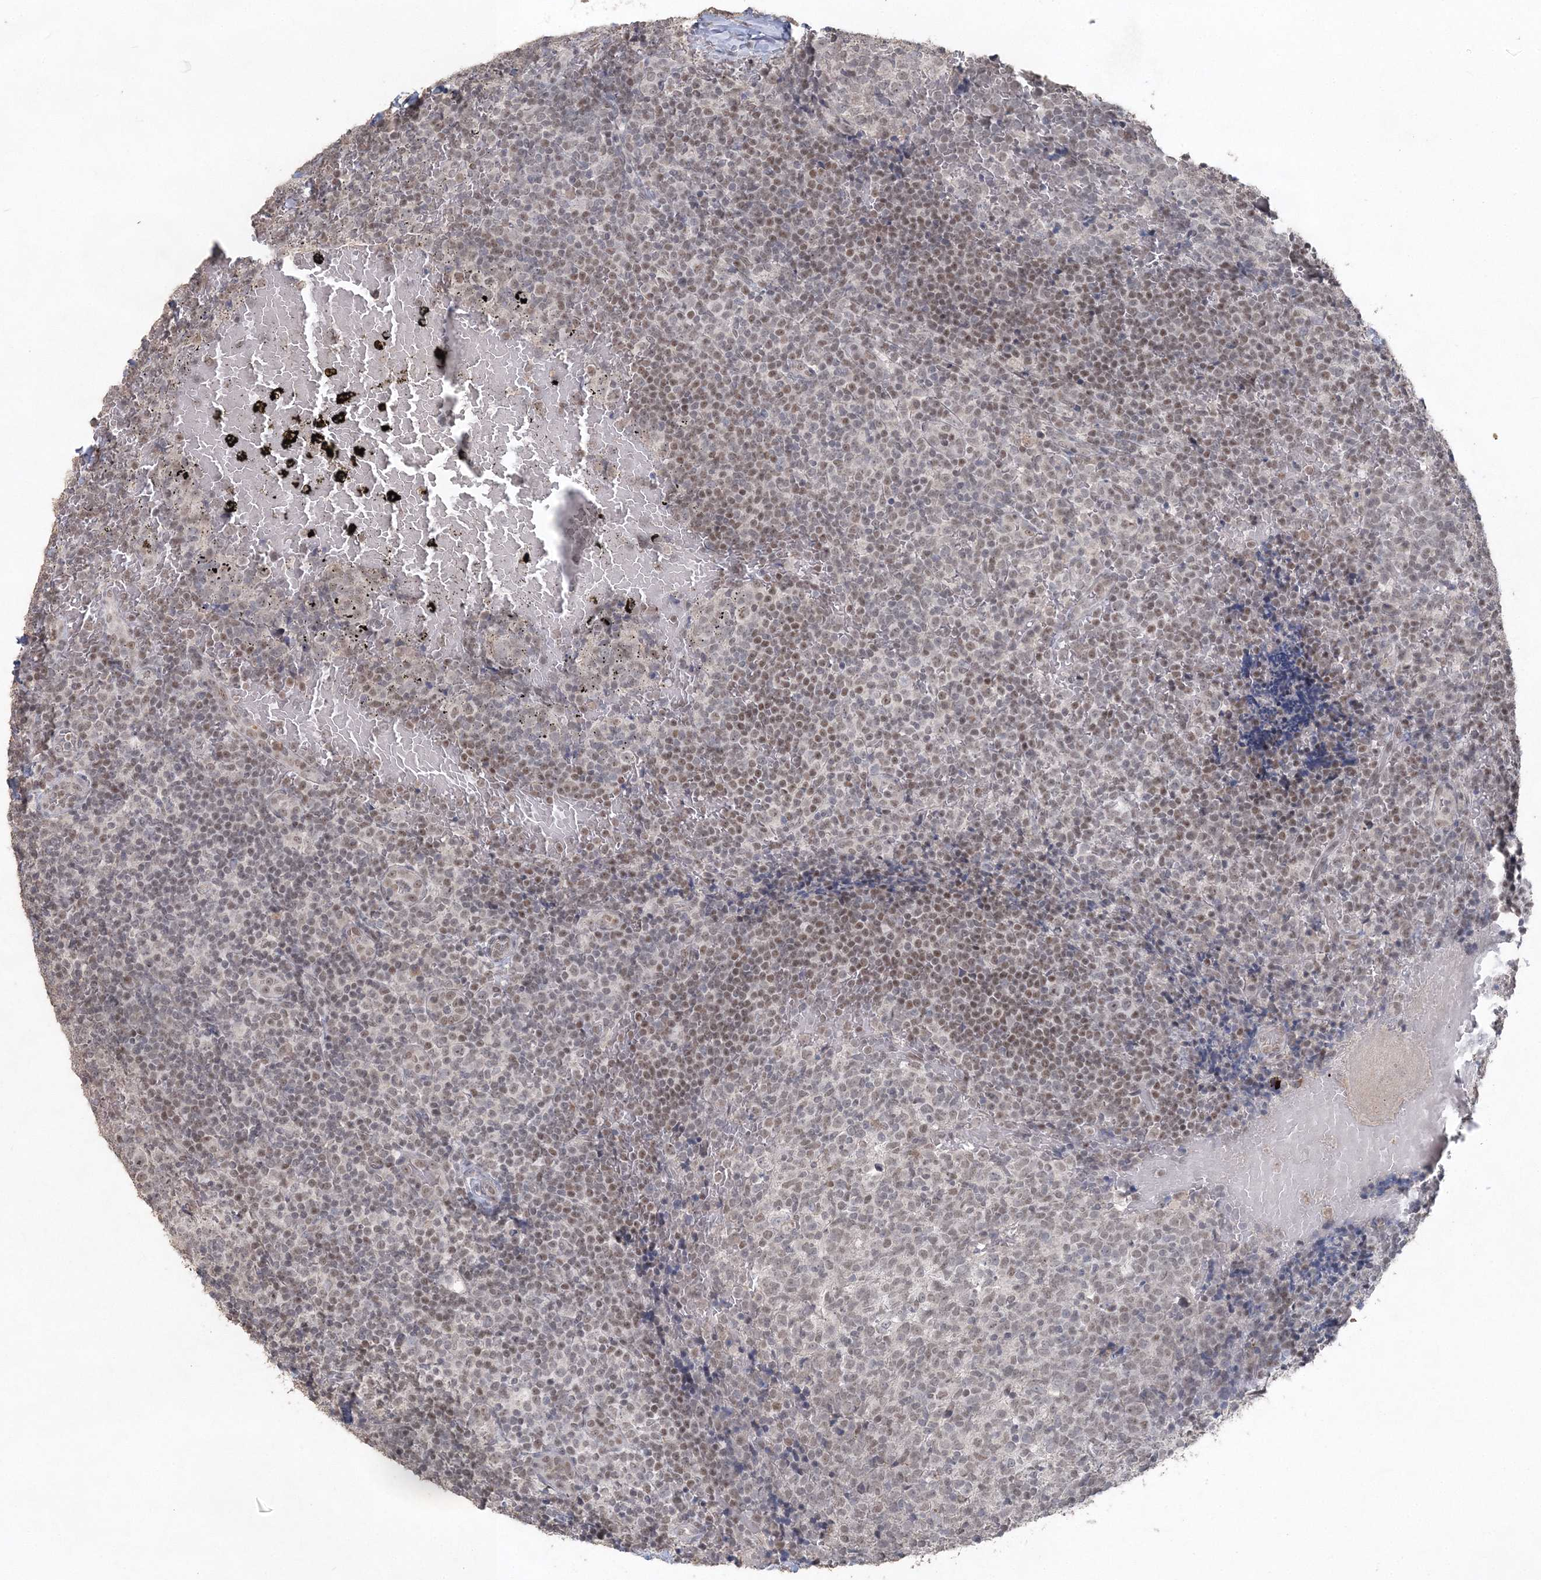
{"staining": {"intensity": "weak", "quantity": "<25%", "location": "nuclear"}, "tissue": "tonsil", "cell_type": "Germinal center cells", "image_type": "normal", "snomed": [{"axis": "morphology", "description": "Normal tissue, NOS"}, {"axis": "topography", "description": "Tonsil"}], "caption": "This is an immunohistochemistry photomicrograph of unremarkable human tonsil. There is no staining in germinal center cells.", "gene": "UIMC1", "patient": {"sex": "female", "age": 19}}